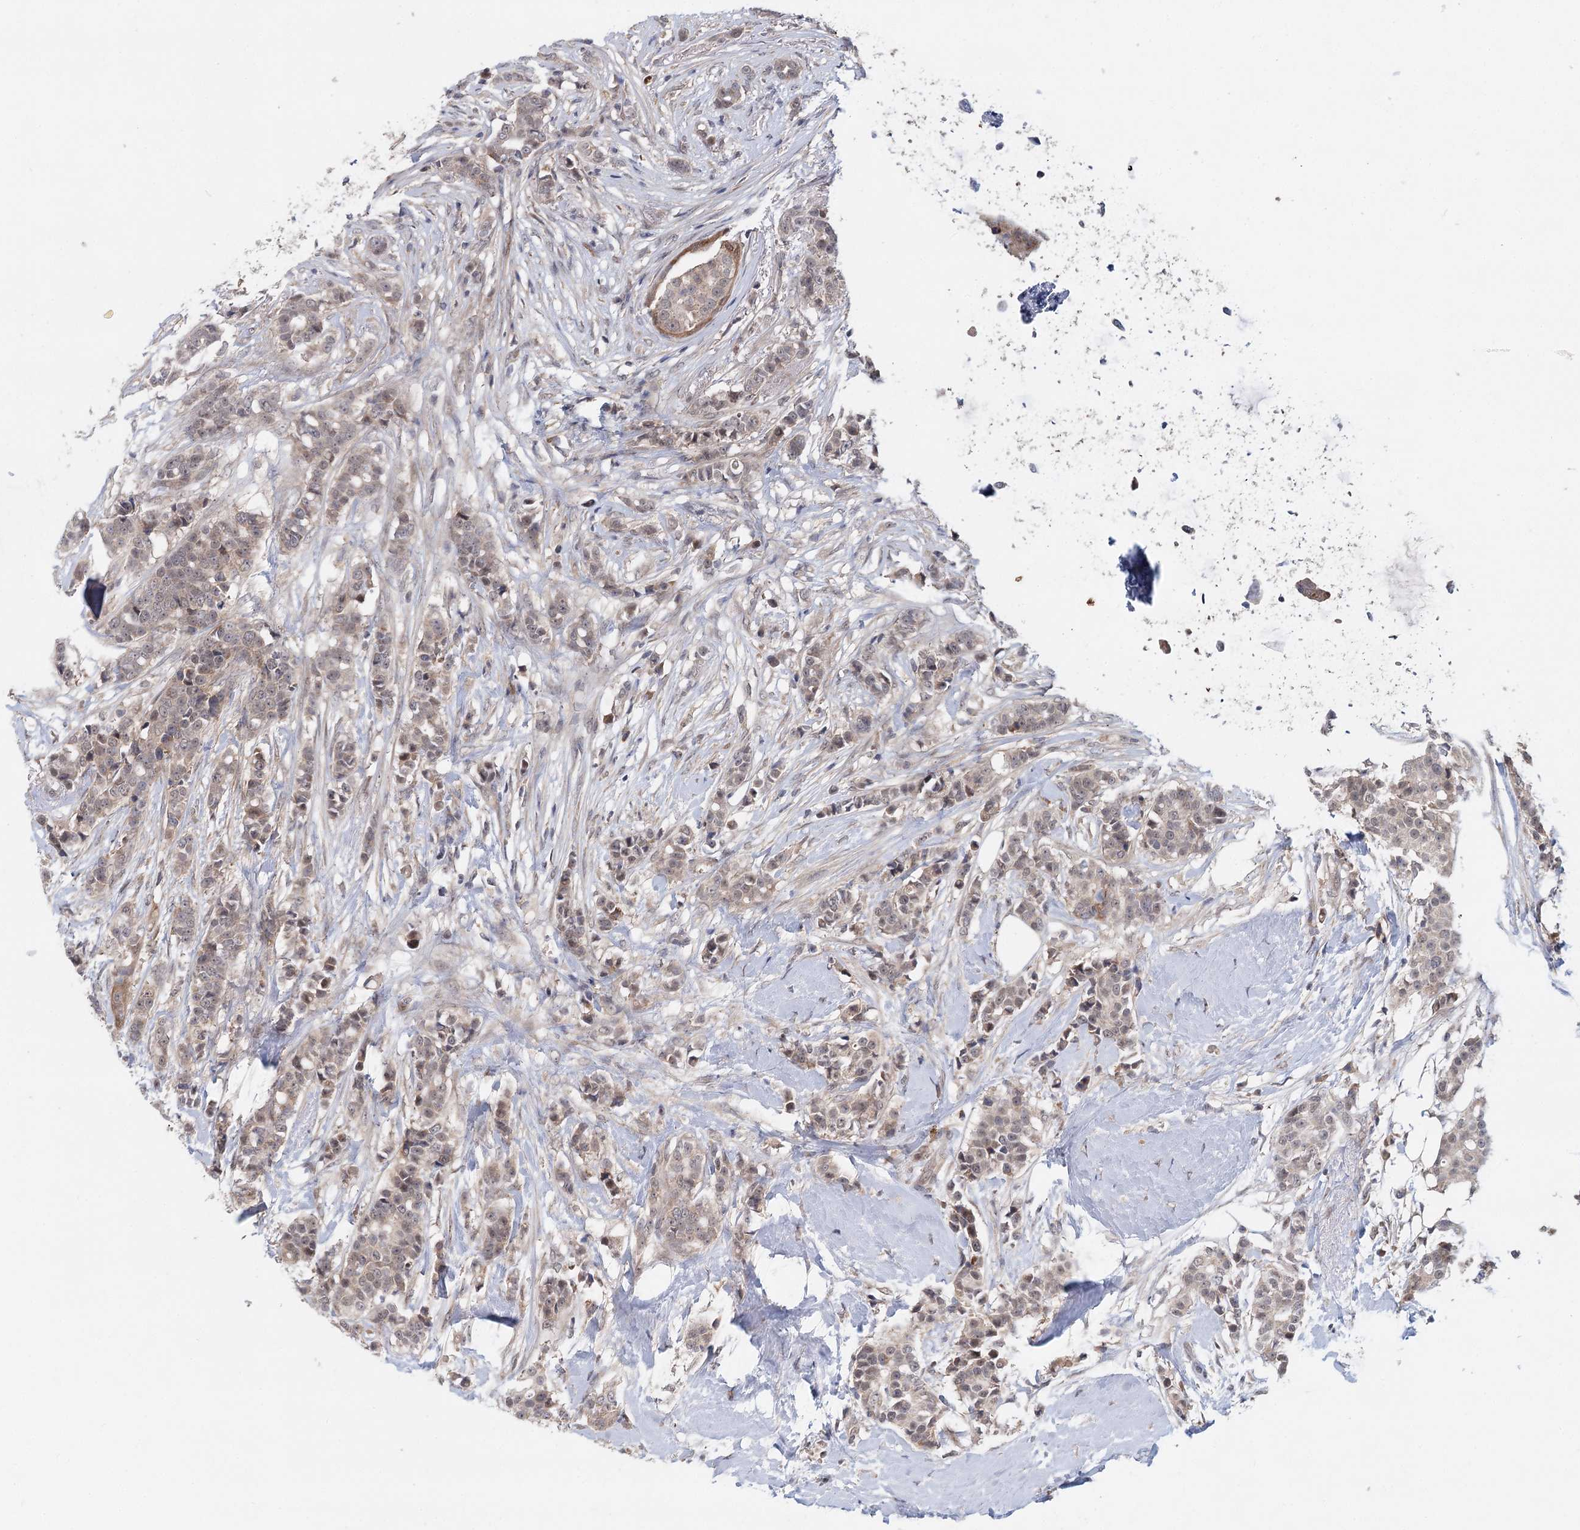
{"staining": {"intensity": "weak", "quantity": ">75%", "location": "cytoplasmic/membranous,nuclear"}, "tissue": "breast cancer", "cell_type": "Tumor cells", "image_type": "cancer", "snomed": [{"axis": "morphology", "description": "Lobular carcinoma"}, {"axis": "topography", "description": "Breast"}], "caption": "About >75% of tumor cells in breast lobular carcinoma exhibit weak cytoplasmic/membranous and nuclear protein staining as visualized by brown immunohistochemical staining.", "gene": "AP3B1", "patient": {"sex": "female", "age": 51}}